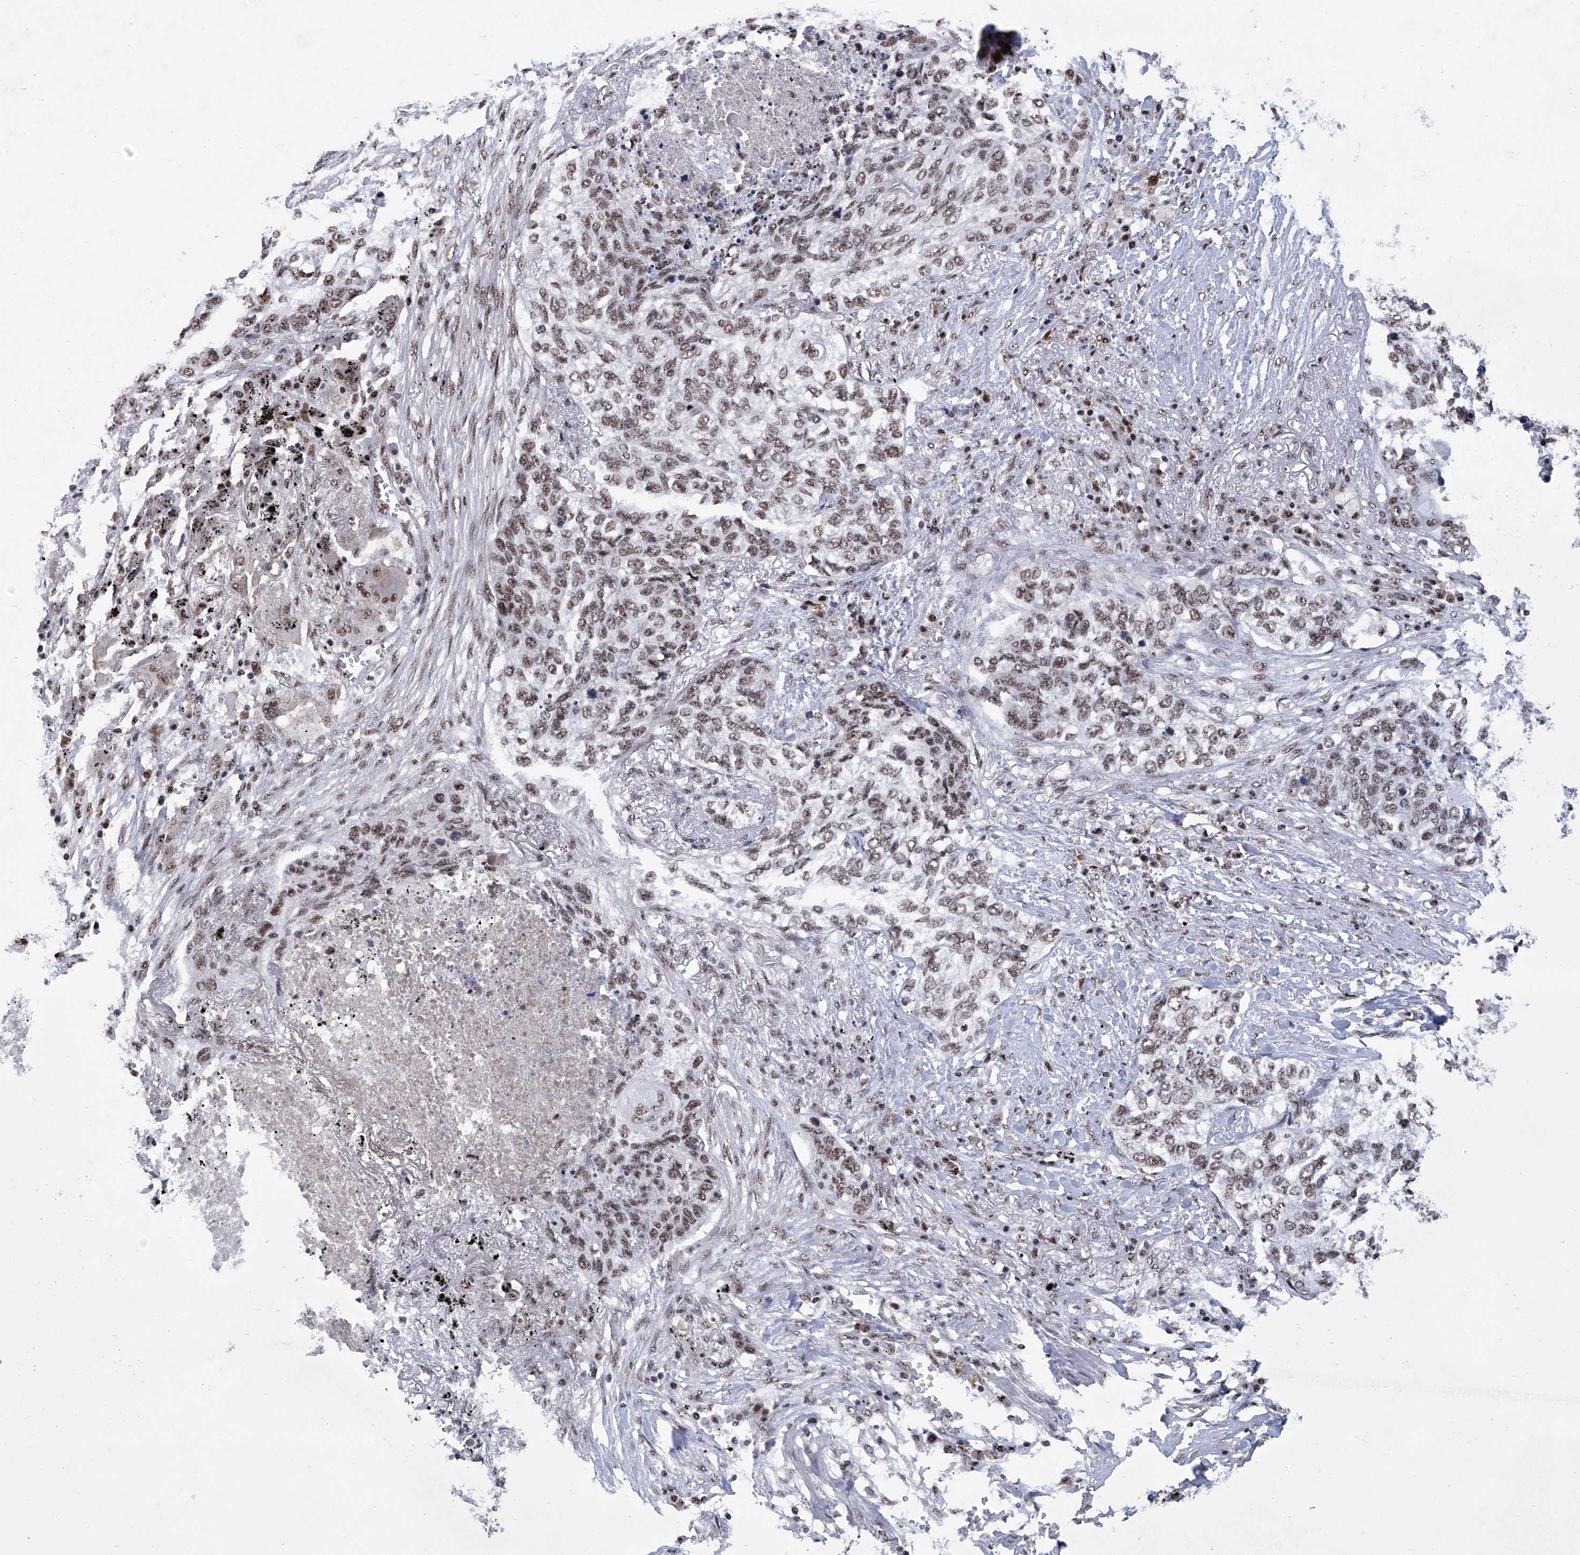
{"staining": {"intensity": "moderate", "quantity": ">75%", "location": "nuclear"}, "tissue": "lung cancer", "cell_type": "Tumor cells", "image_type": "cancer", "snomed": [{"axis": "morphology", "description": "Squamous cell carcinoma, NOS"}, {"axis": "topography", "description": "Lung"}], "caption": "A medium amount of moderate nuclear expression is present in approximately >75% of tumor cells in lung cancer tissue. The staining was performed using DAB to visualize the protein expression in brown, while the nuclei were stained in blue with hematoxylin (Magnification: 20x).", "gene": "FBXL4", "patient": {"sex": "female", "age": 63}}